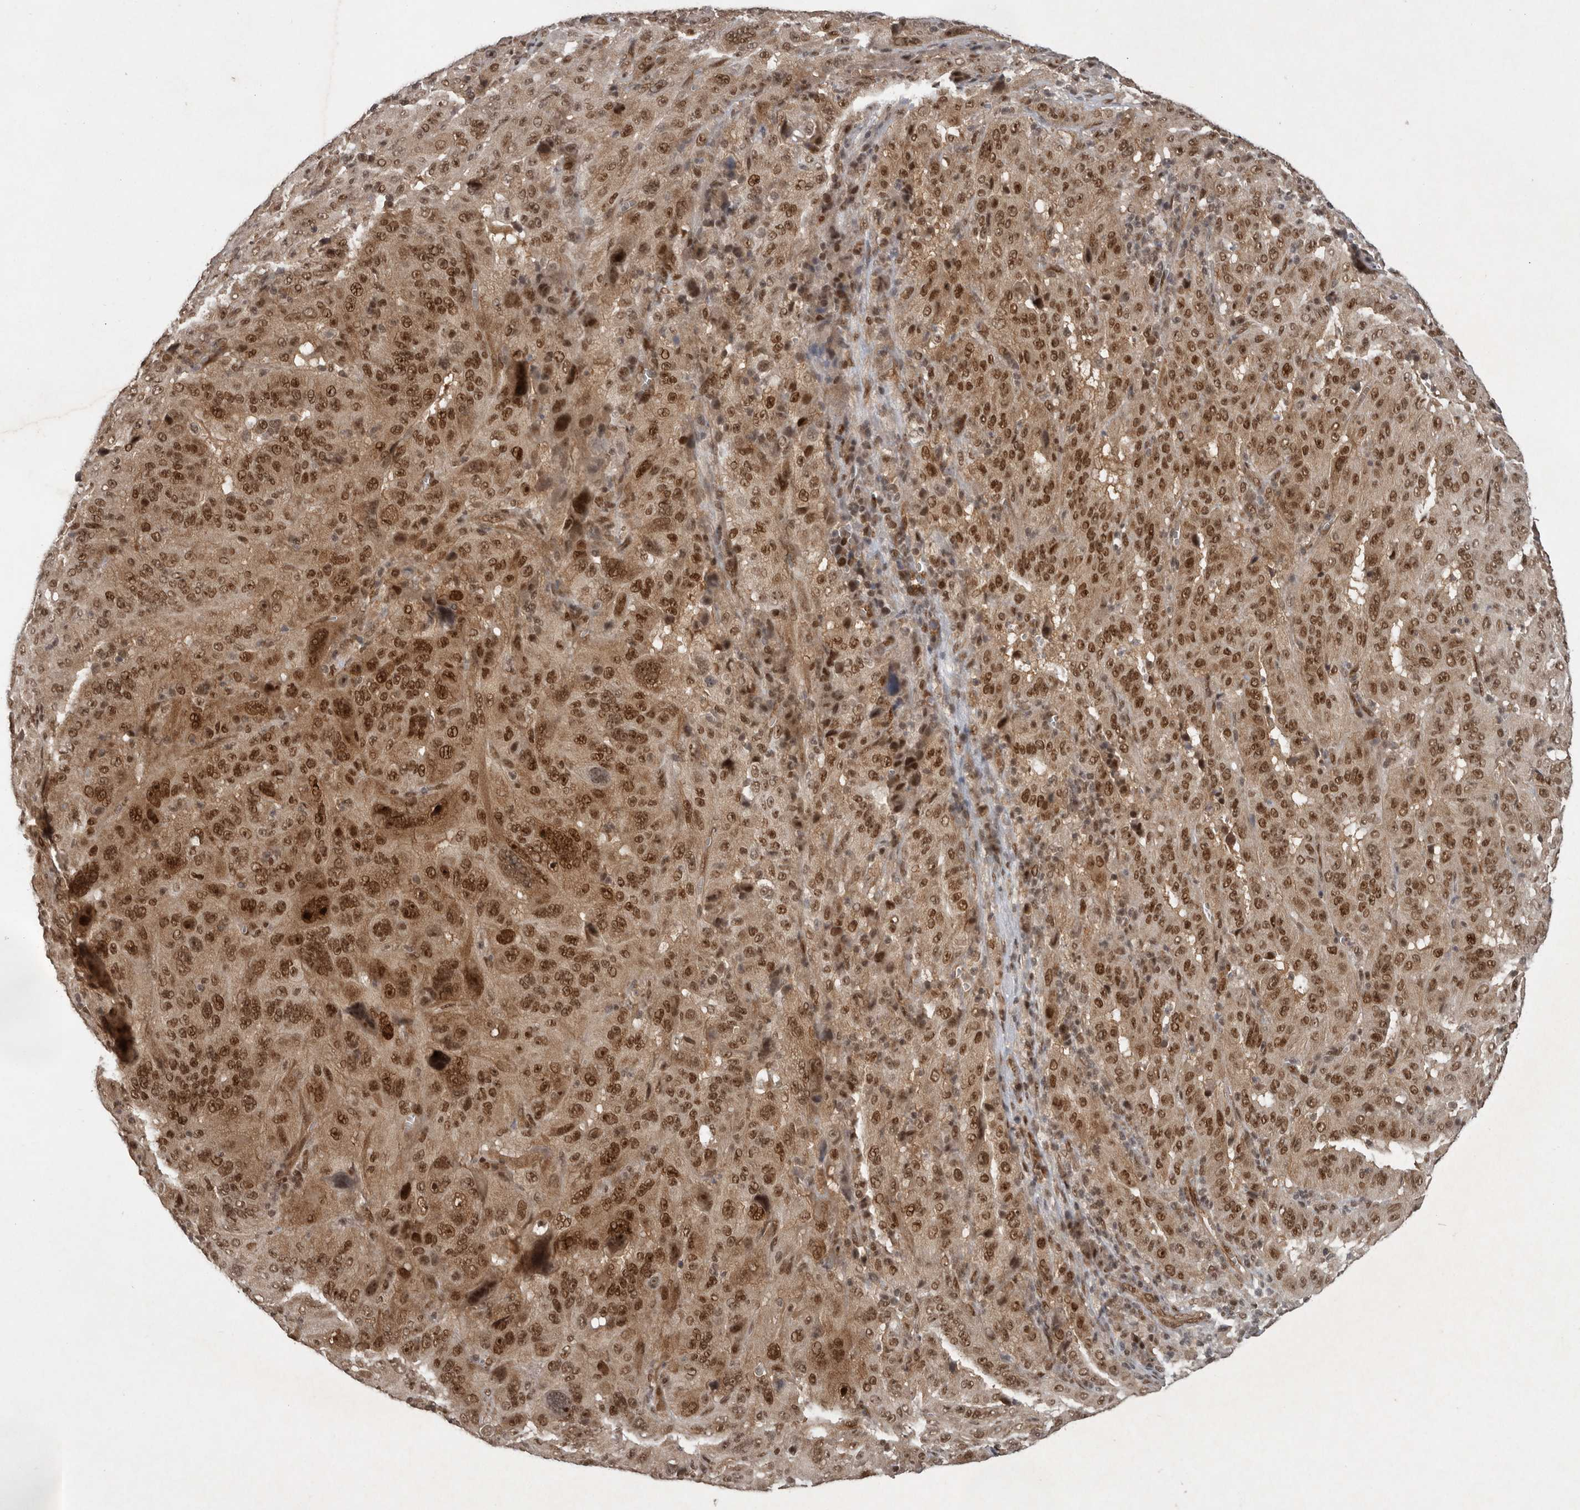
{"staining": {"intensity": "strong", "quantity": ">75%", "location": "nuclear"}, "tissue": "pancreatic cancer", "cell_type": "Tumor cells", "image_type": "cancer", "snomed": [{"axis": "morphology", "description": "Adenocarcinoma, NOS"}, {"axis": "topography", "description": "Pancreas"}], "caption": "The photomicrograph displays a brown stain indicating the presence of a protein in the nuclear of tumor cells in pancreatic cancer (adenocarcinoma).", "gene": "CDC27", "patient": {"sex": "male", "age": 63}}